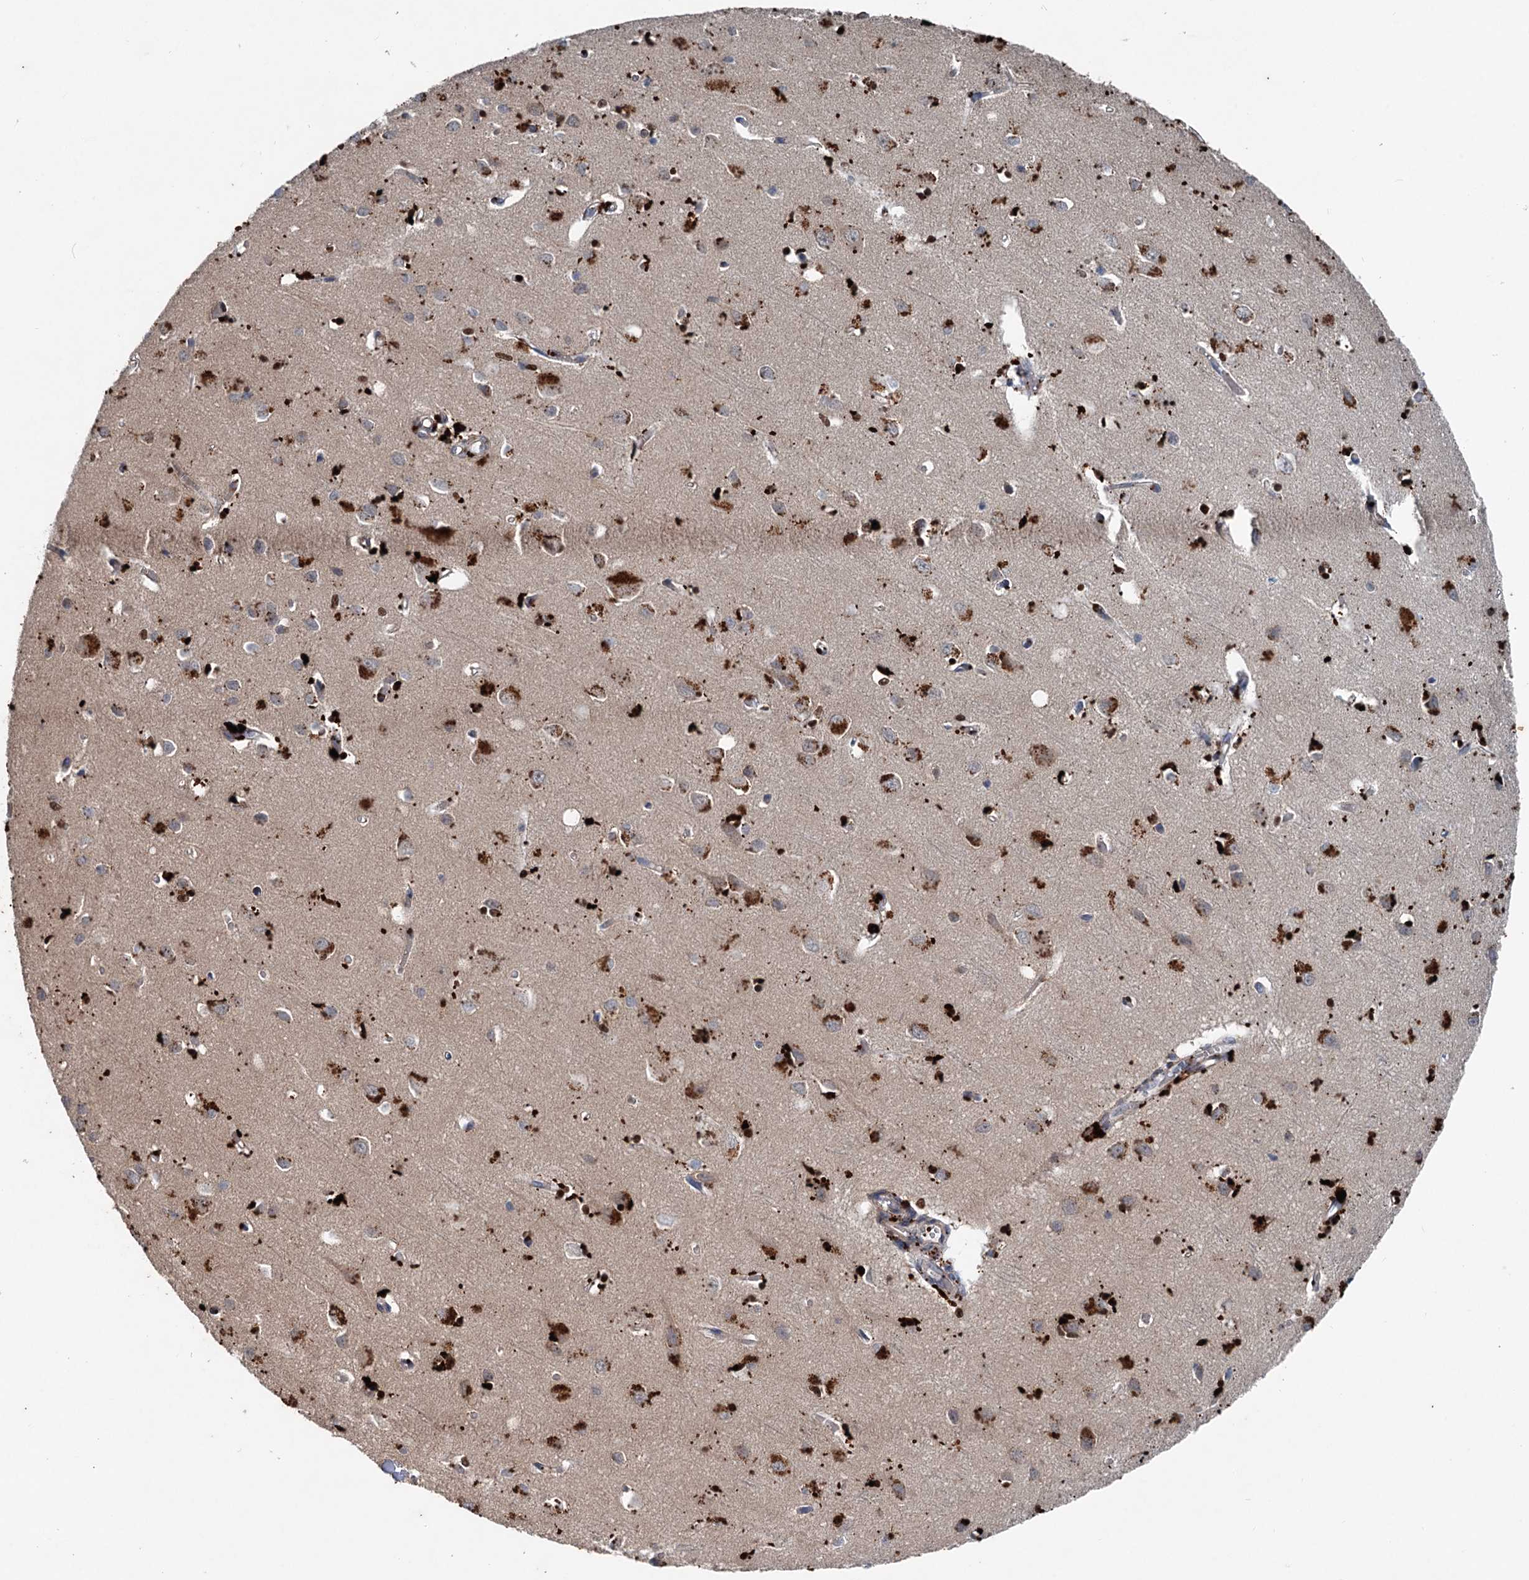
{"staining": {"intensity": "weak", "quantity": ">75%", "location": "cytoplasmic/membranous"}, "tissue": "cerebral cortex", "cell_type": "Endothelial cells", "image_type": "normal", "snomed": [{"axis": "morphology", "description": "Normal tissue, NOS"}, {"axis": "topography", "description": "Cerebral cortex"}], "caption": "A photomicrograph showing weak cytoplasmic/membranous positivity in approximately >75% of endothelial cells in normal cerebral cortex, as visualized by brown immunohistochemical staining.", "gene": "N4BP2L2", "patient": {"sex": "female", "age": 64}}